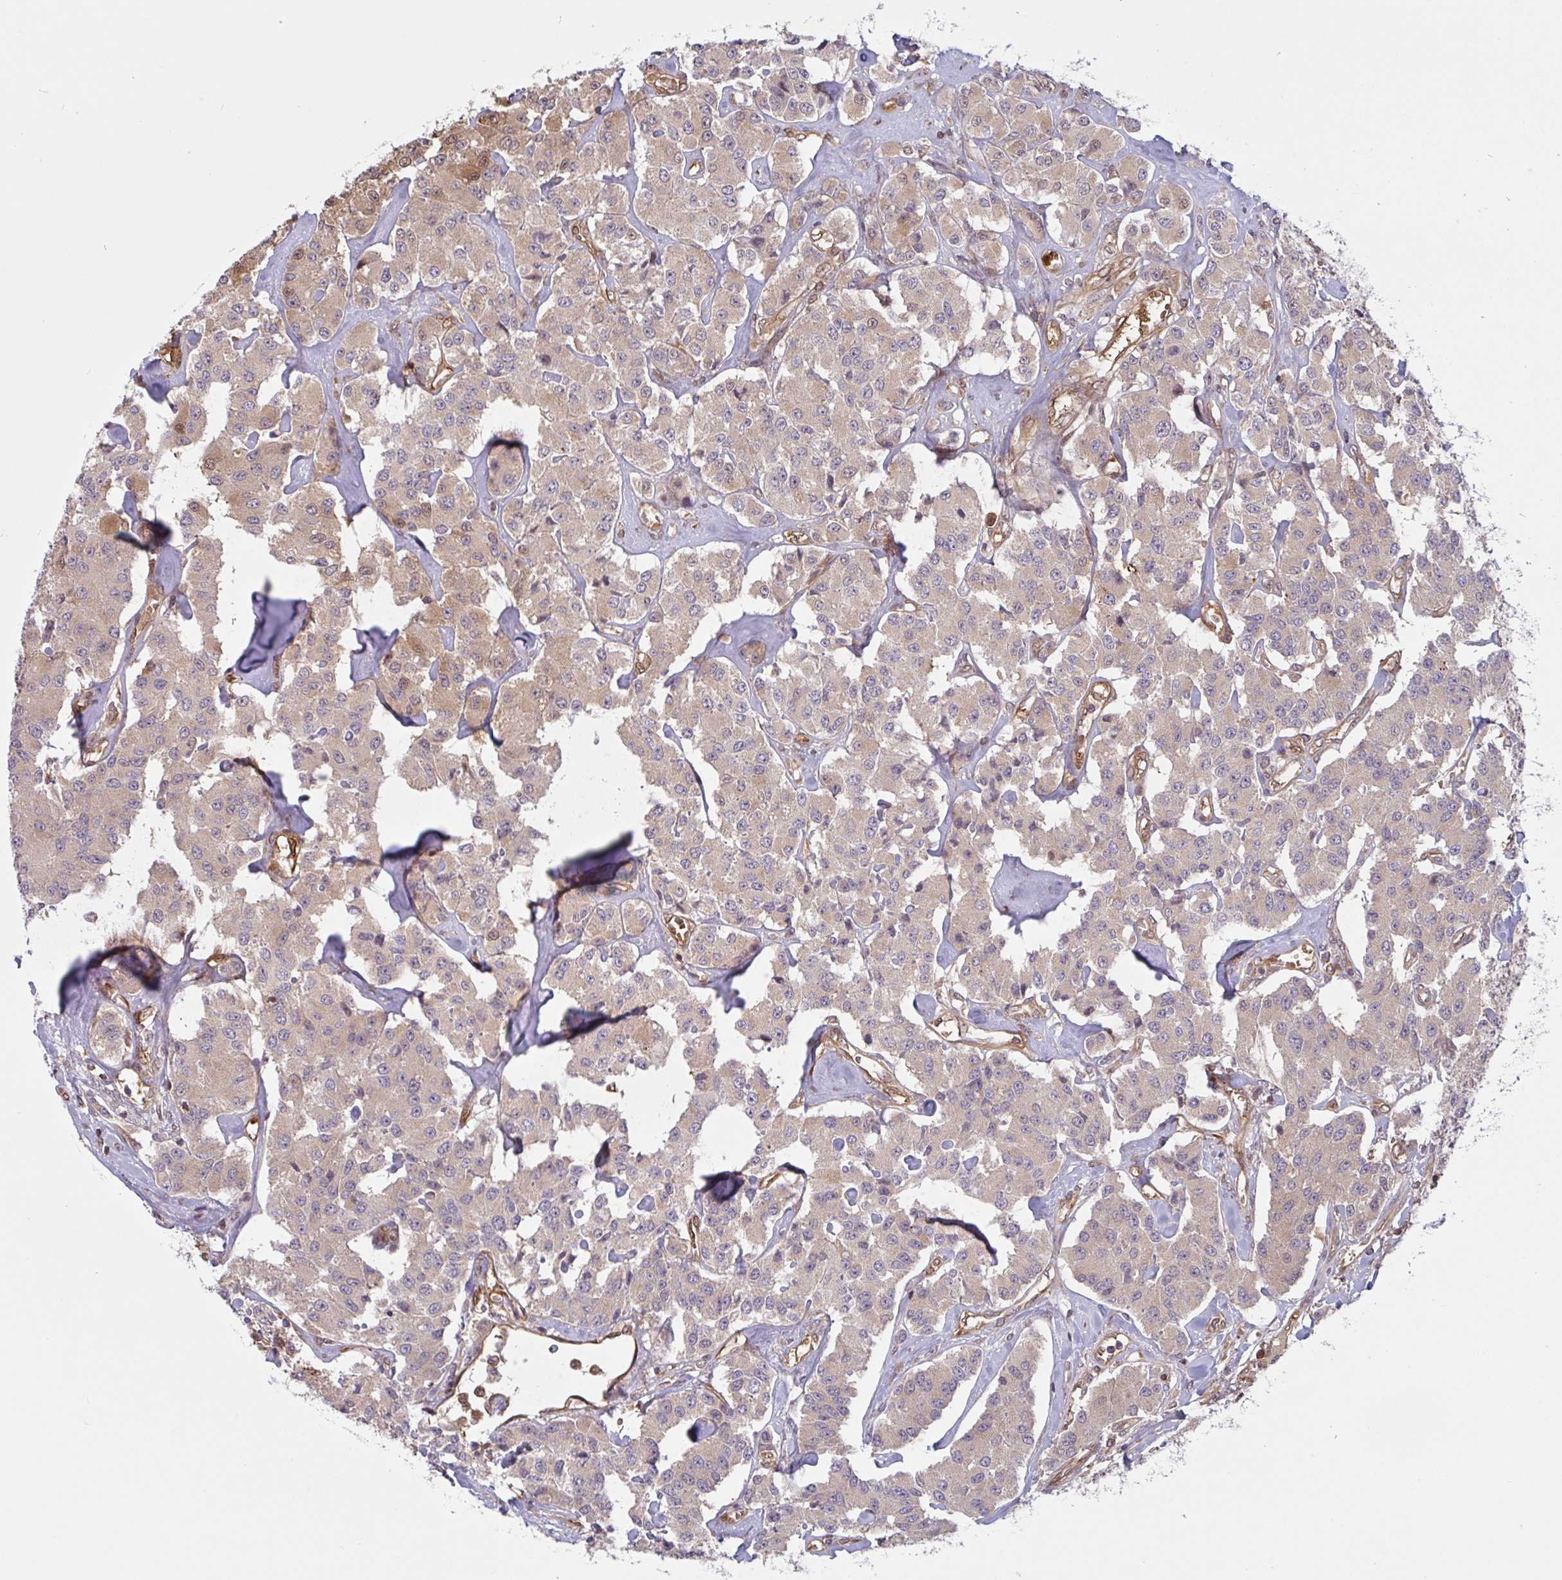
{"staining": {"intensity": "moderate", "quantity": "<25%", "location": "cytoplasmic/membranous,nuclear"}, "tissue": "carcinoid", "cell_type": "Tumor cells", "image_type": "cancer", "snomed": [{"axis": "morphology", "description": "Carcinoid, malignant, NOS"}, {"axis": "topography", "description": "Pancreas"}], "caption": "Immunohistochemical staining of human carcinoid exhibits low levels of moderate cytoplasmic/membranous and nuclear protein positivity in about <25% of tumor cells. (brown staining indicates protein expression, while blue staining denotes nuclei).", "gene": "OTOP2", "patient": {"sex": "male", "age": 41}}